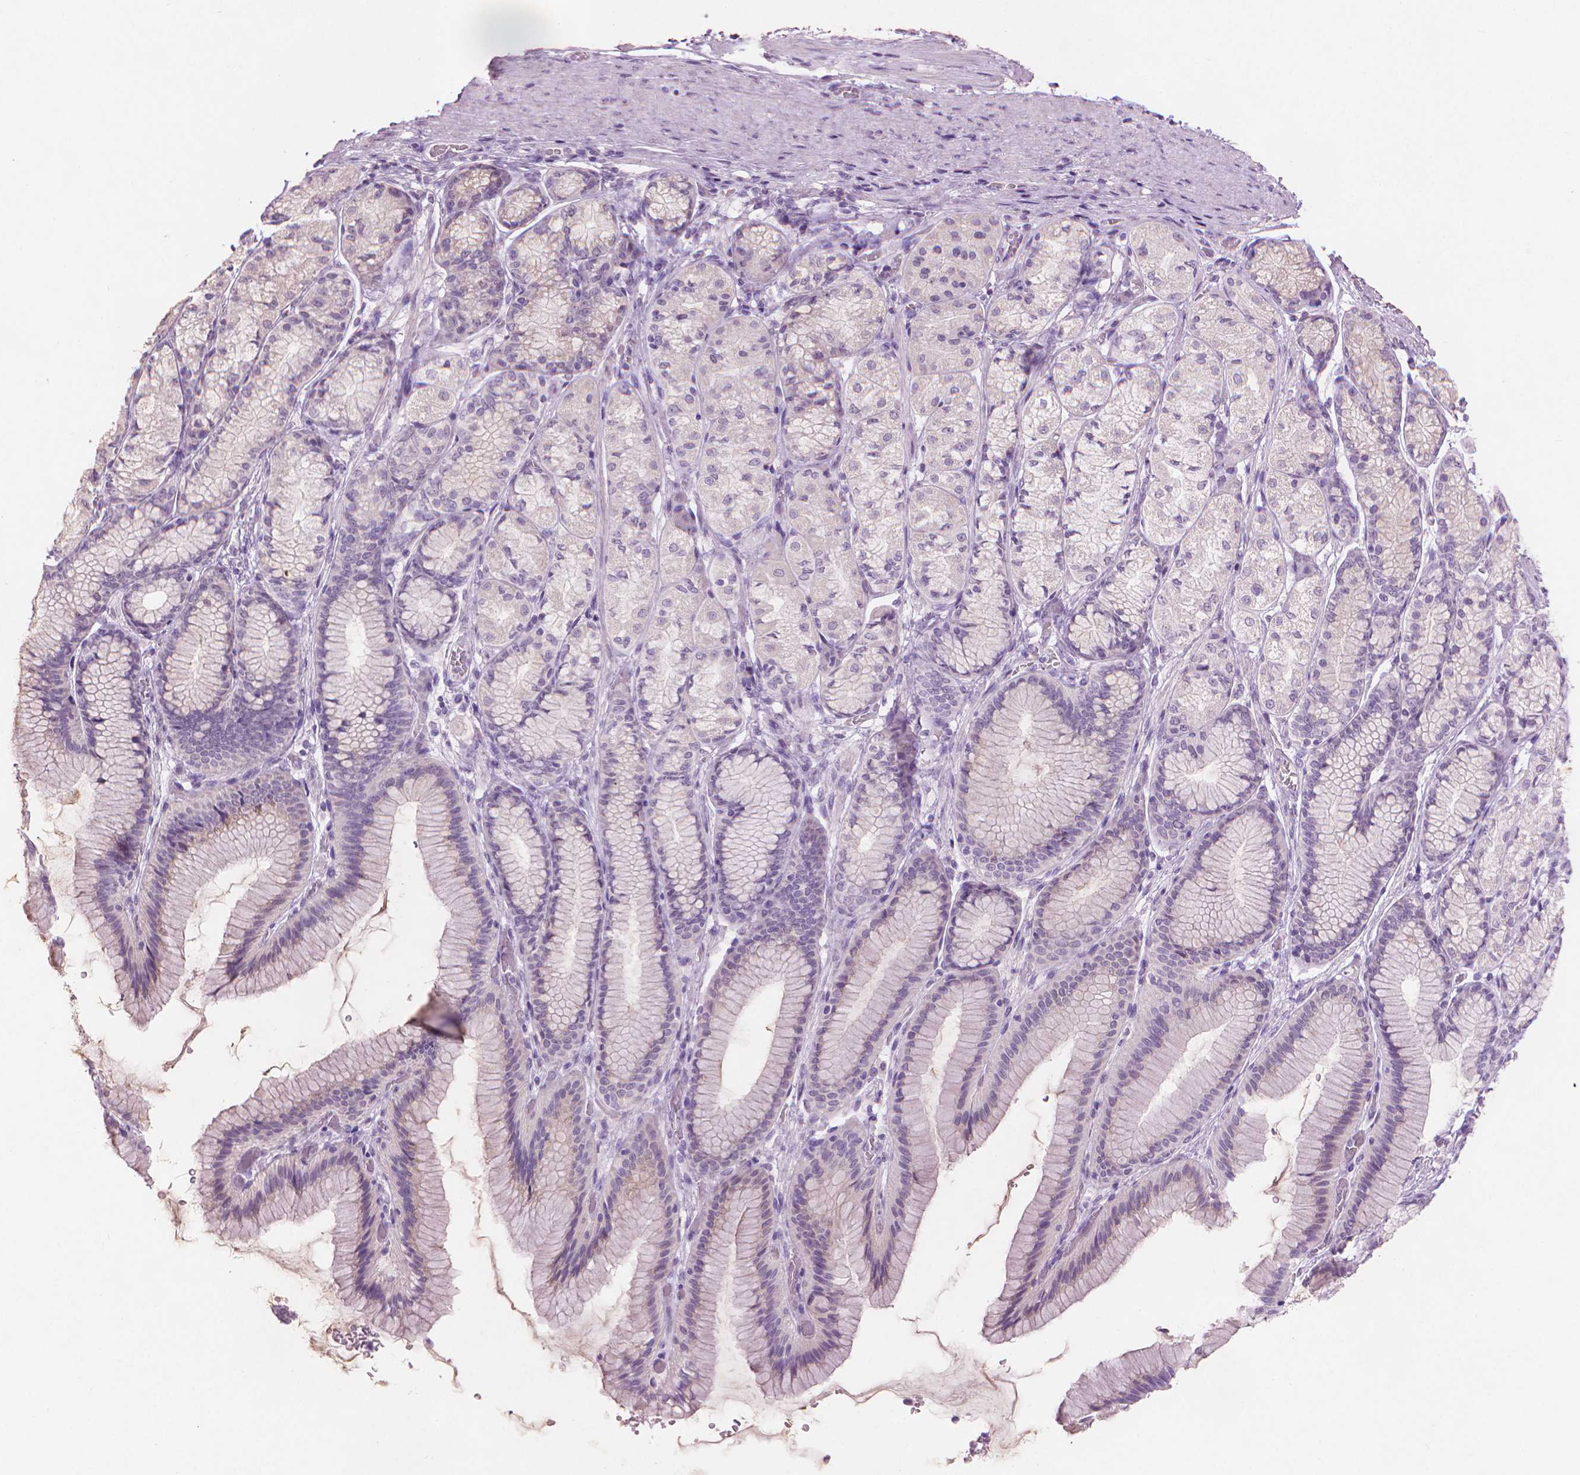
{"staining": {"intensity": "negative", "quantity": "none", "location": "none"}, "tissue": "stomach", "cell_type": "Glandular cells", "image_type": "normal", "snomed": [{"axis": "morphology", "description": "Normal tissue, NOS"}, {"axis": "morphology", "description": "Adenocarcinoma, NOS"}, {"axis": "morphology", "description": "Adenocarcinoma, High grade"}, {"axis": "topography", "description": "Stomach, upper"}, {"axis": "topography", "description": "Stomach"}], "caption": "The immunohistochemistry (IHC) histopathology image has no significant expression in glandular cells of stomach.", "gene": "MLANA", "patient": {"sex": "female", "age": 65}}